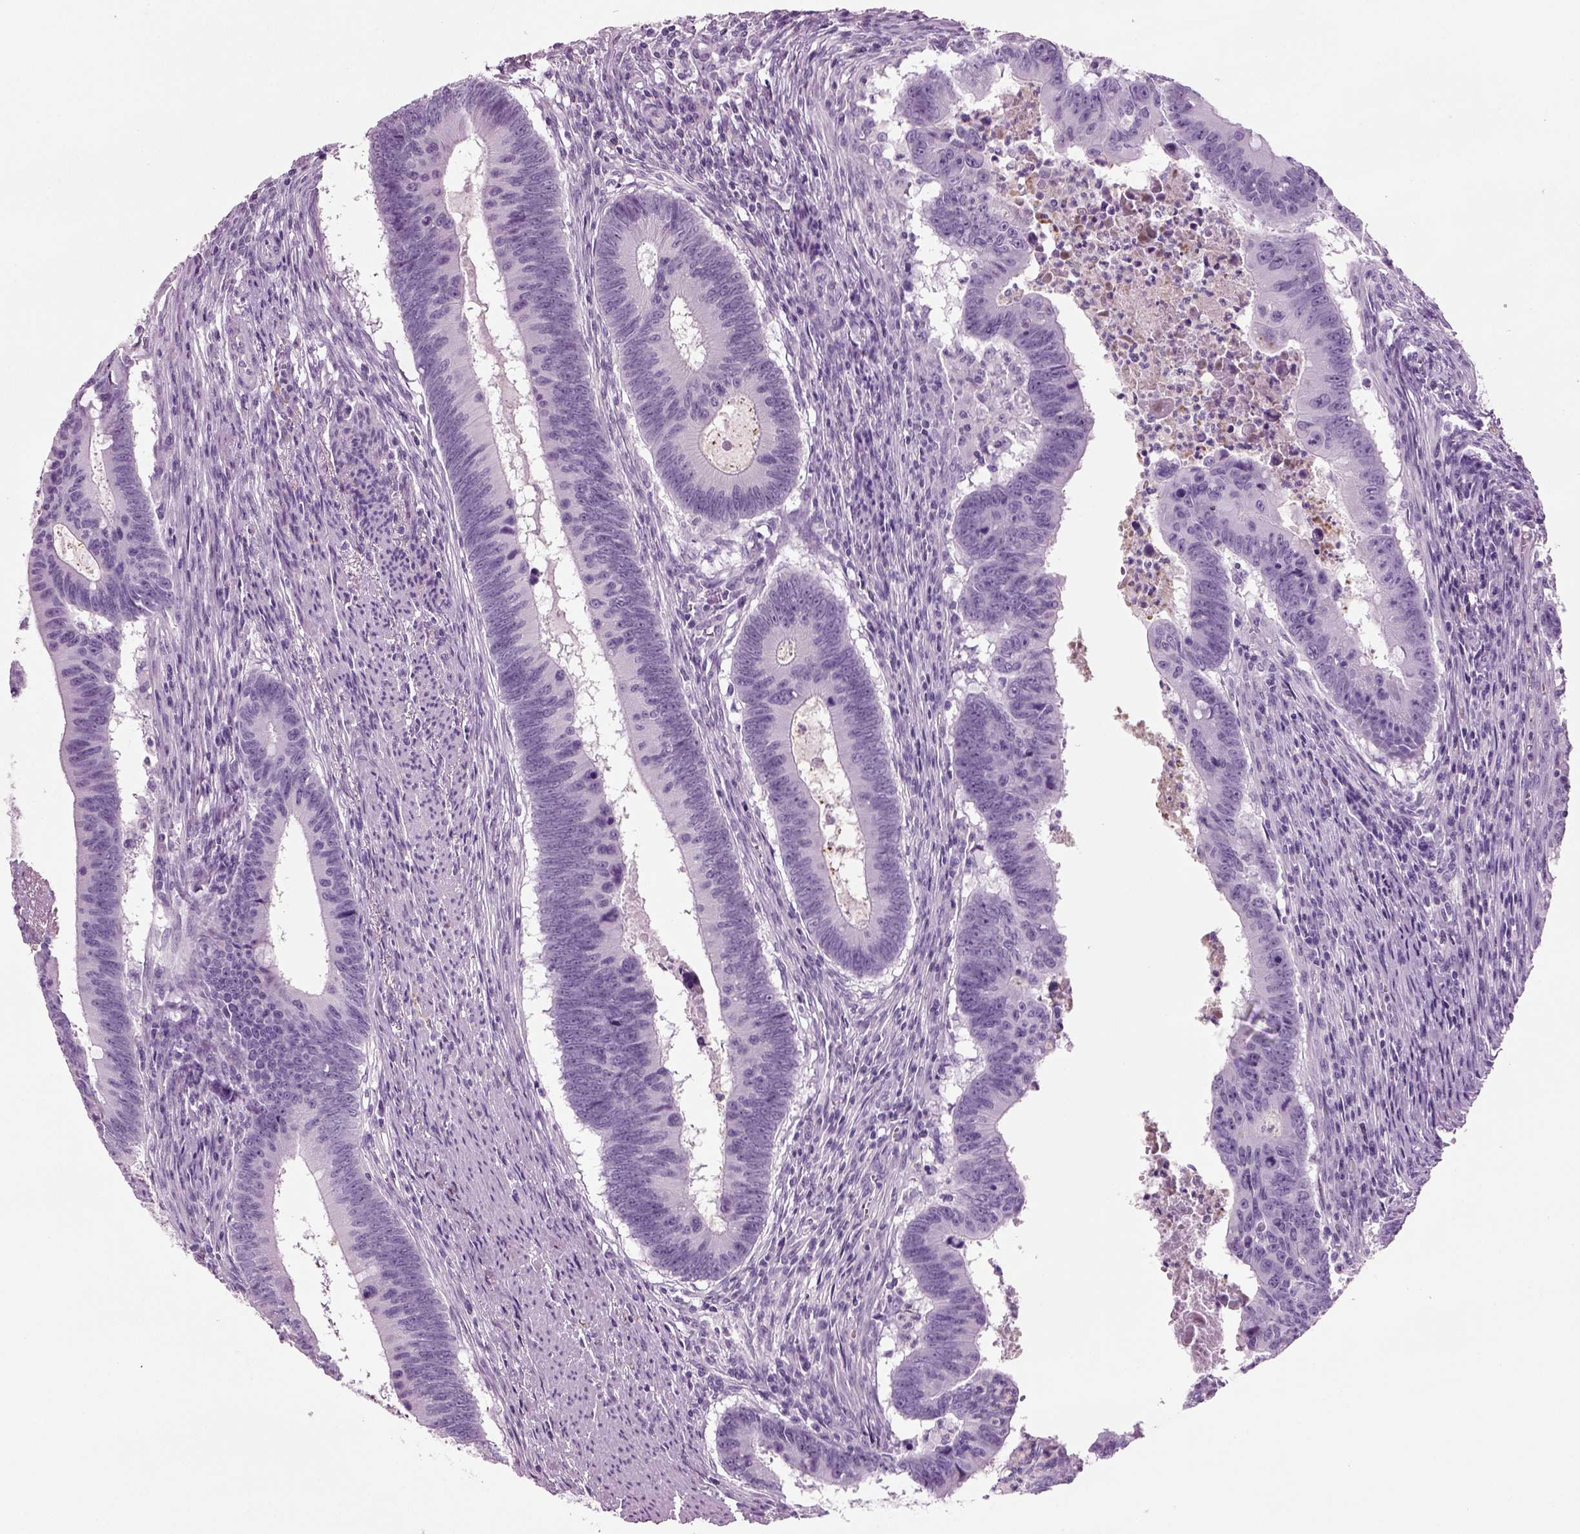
{"staining": {"intensity": "negative", "quantity": "none", "location": "none"}, "tissue": "colorectal cancer", "cell_type": "Tumor cells", "image_type": "cancer", "snomed": [{"axis": "morphology", "description": "Adenocarcinoma, NOS"}, {"axis": "topography", "description": "Colon"}], "caption": "Immunohistochemical staining of human colorectal cancer displays no significant staining in tumor cells. (Immunohistochemistry, brightfield microscopy, high magnification).", "gene": "CRABP1", "patient": {"sex": "female", "age": 87}}